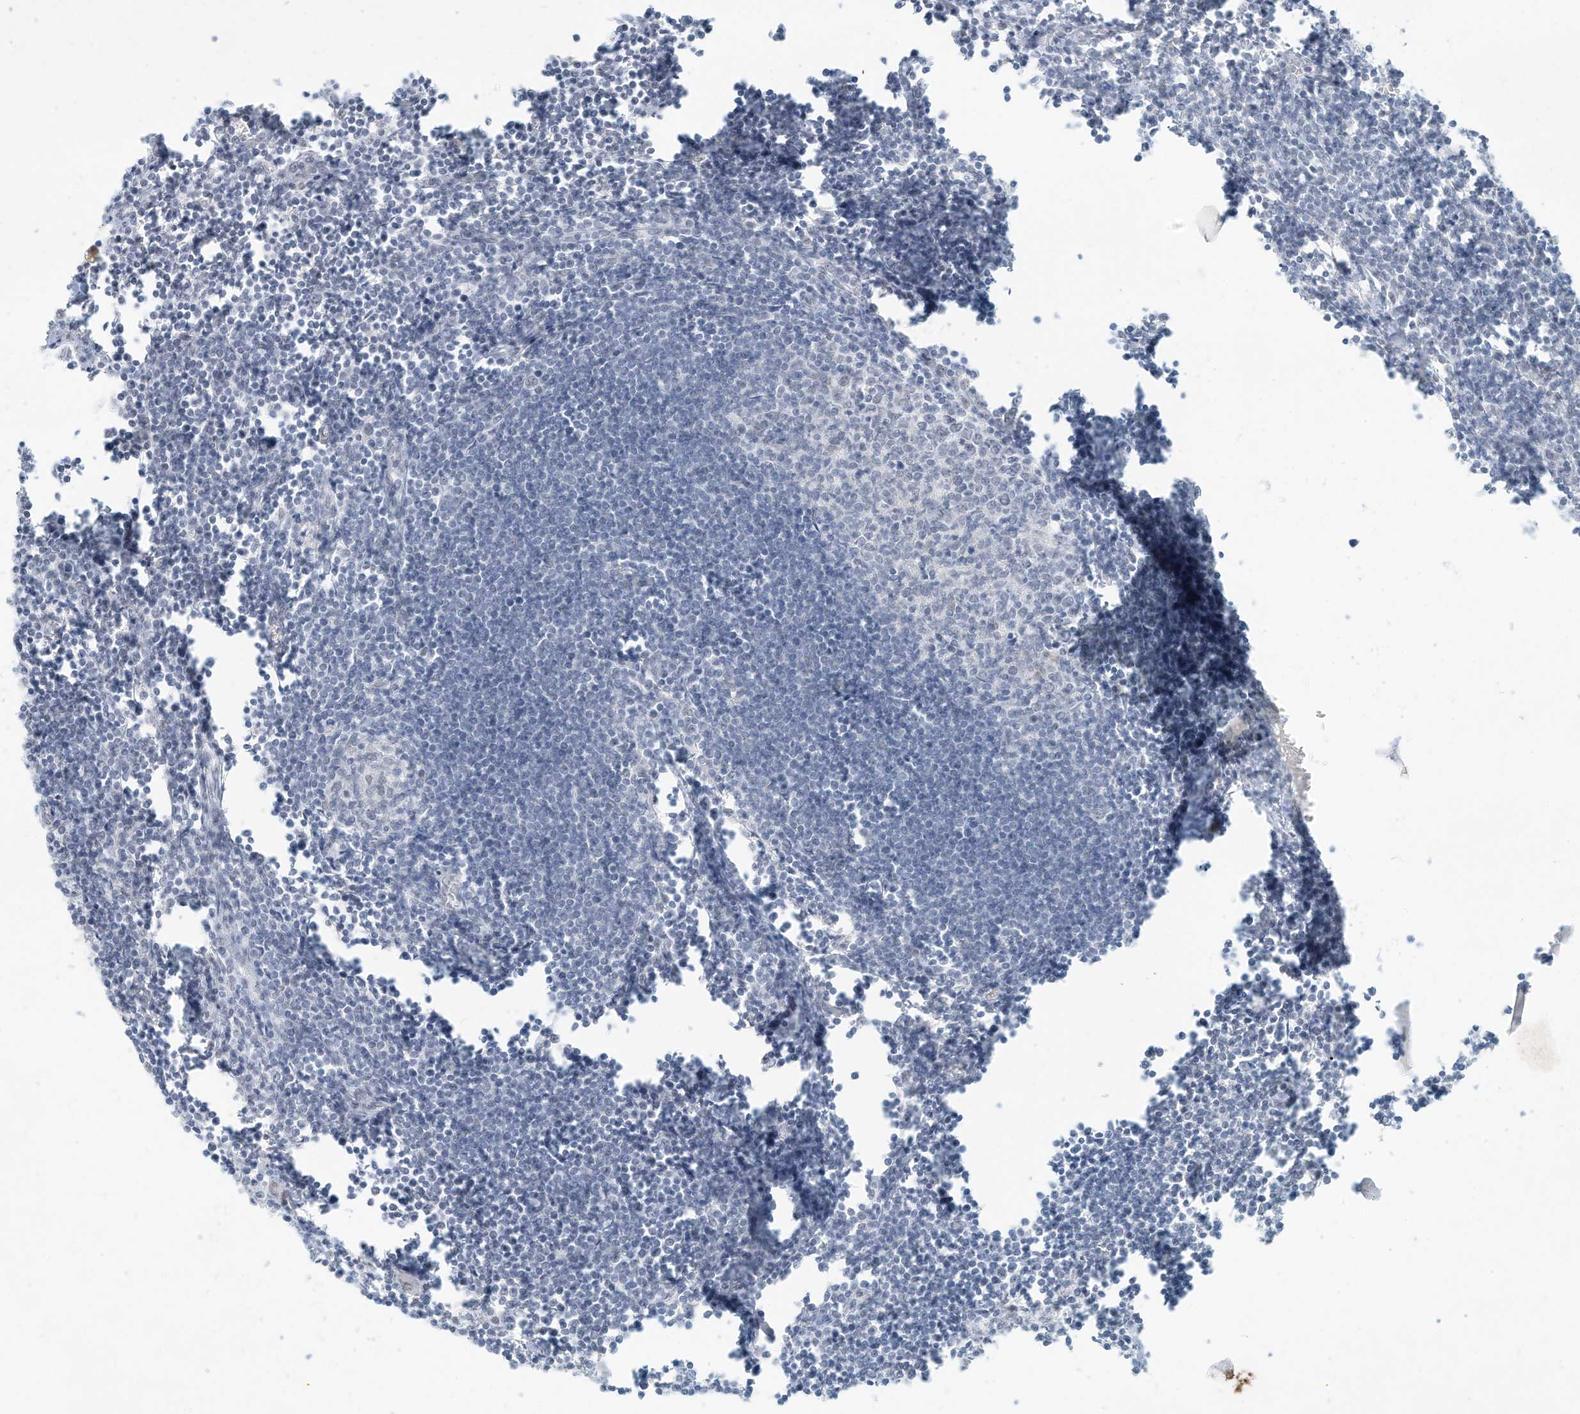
{"staining": {"intensity": "negative", "quantity": "none", "location": "none"}, "tissue": "lymph node", "cell_type": "Germinal center cells", "image_type": "normal", "snomed": [{"axis": "morphology", "description": "Normal tissue, NOS"}, {"axis": "morphology", "description": "Malignant melanoma, Metastatic site"}, {"axis": "topography", "description": "Lymph node"}], "caption": "Immunohistochemistry (IHC) of unremarkable human lymph node shows no positivity in germinal center cells. (Stains: DAB IHC with hematoxylin counter stain, Microscopy: brightfield microscopy at high magnification).", "gene": "PGC", "patient": {"sex": "male", "age": 41}}